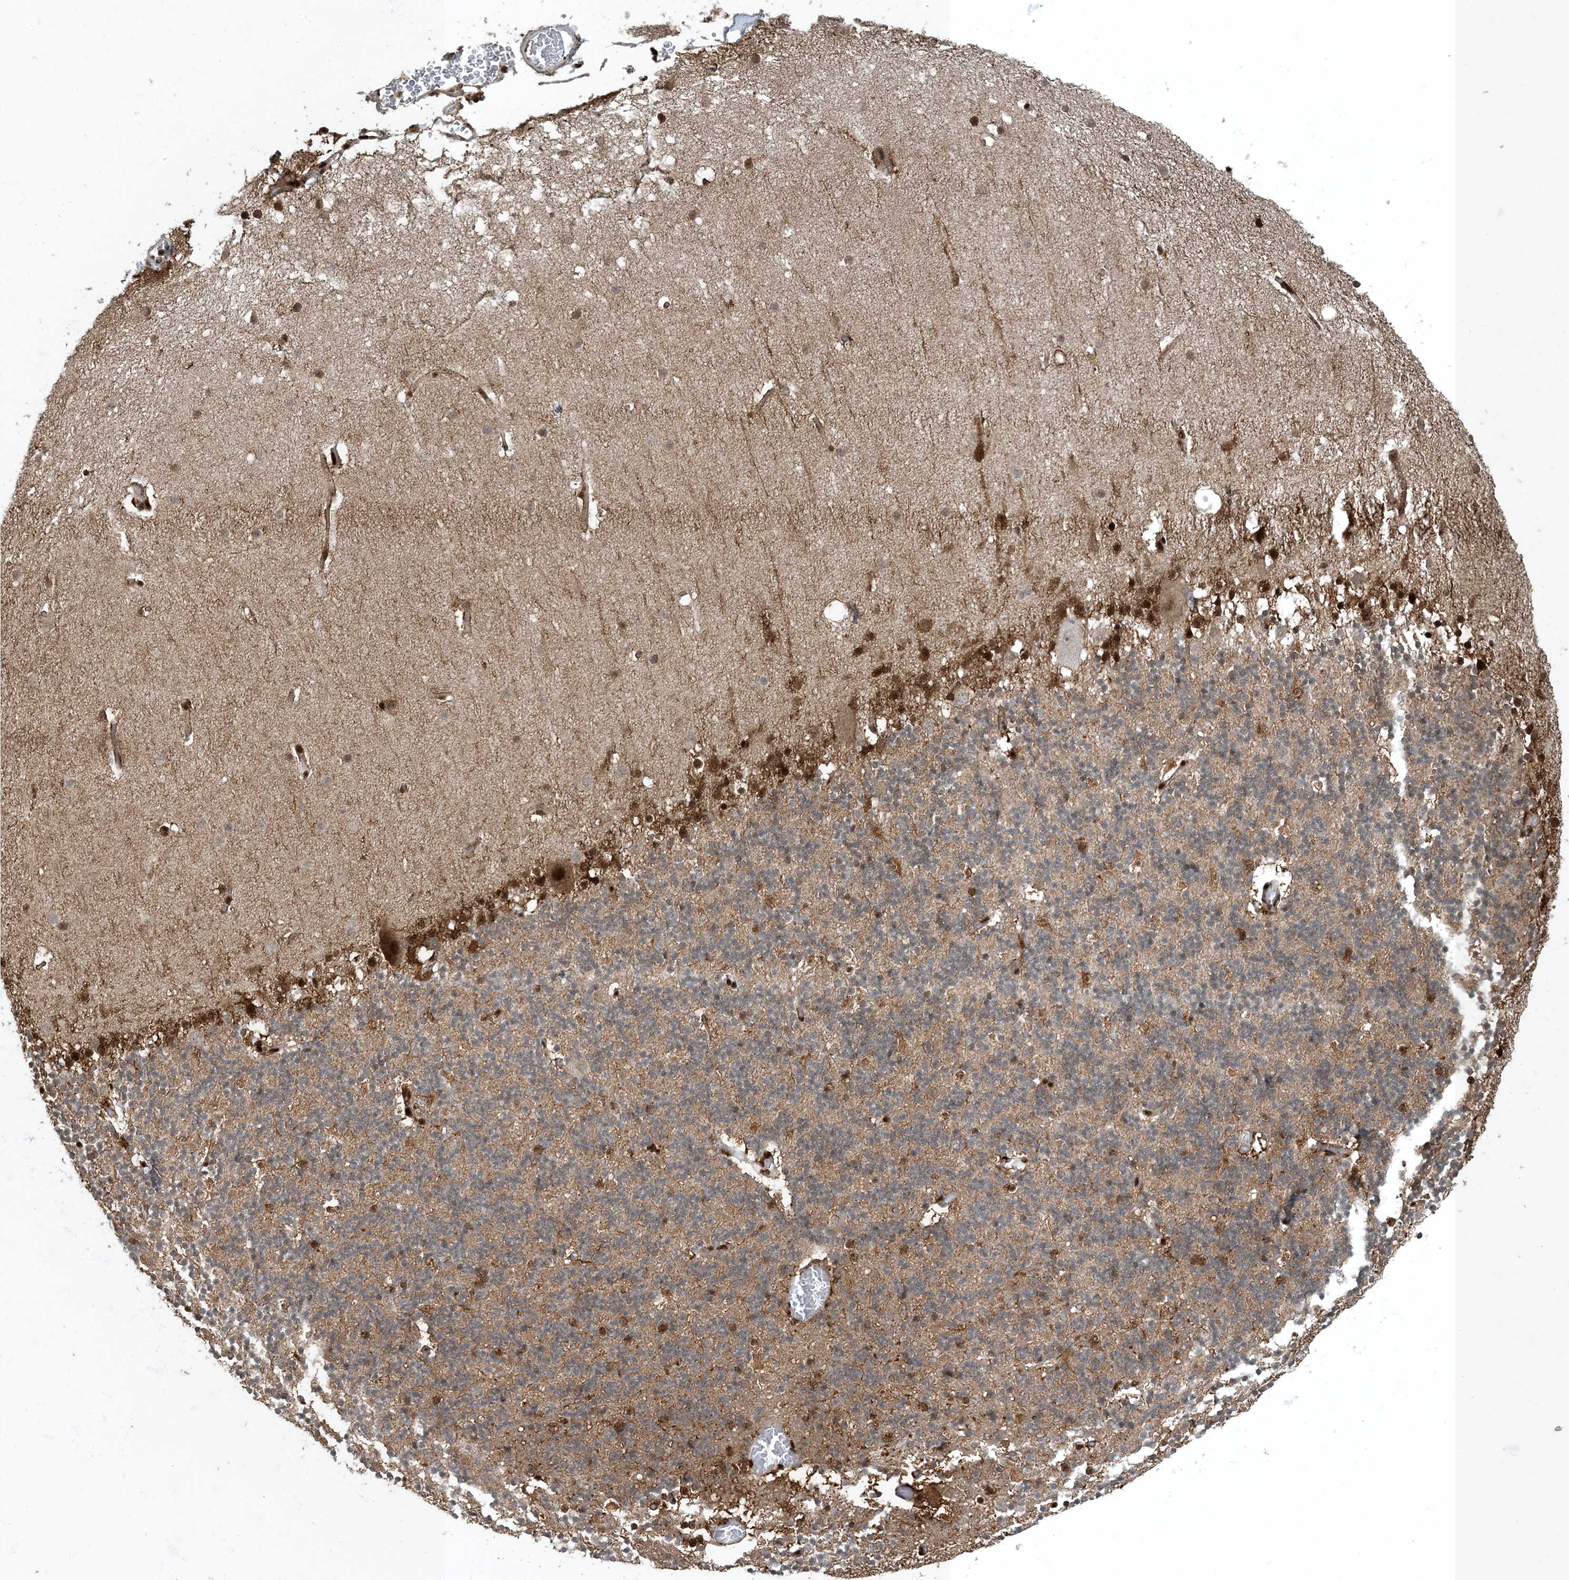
{"staining": {"intensity": "weak", "quantity": "25%-75%", "location": "cytoplasmic/membranous"}, "tissue": "cerebellum", "cell_type": "Cells in granular layer", "image_type": "normal", "snomed": [{"axis": "morphology", "description": "Normal tissue, NOS"}, {"axis": "topography", "description": "Cerebellum"}], "caption": "Immunohistochemical staining of unremarkable human cerebellum shows low levels of weak cytoplasmic/membranous staining in approximately 25%-75% of cells in granular layer.", "gene": "MBD1", "patient": {"sex": "male", "age": 57}}